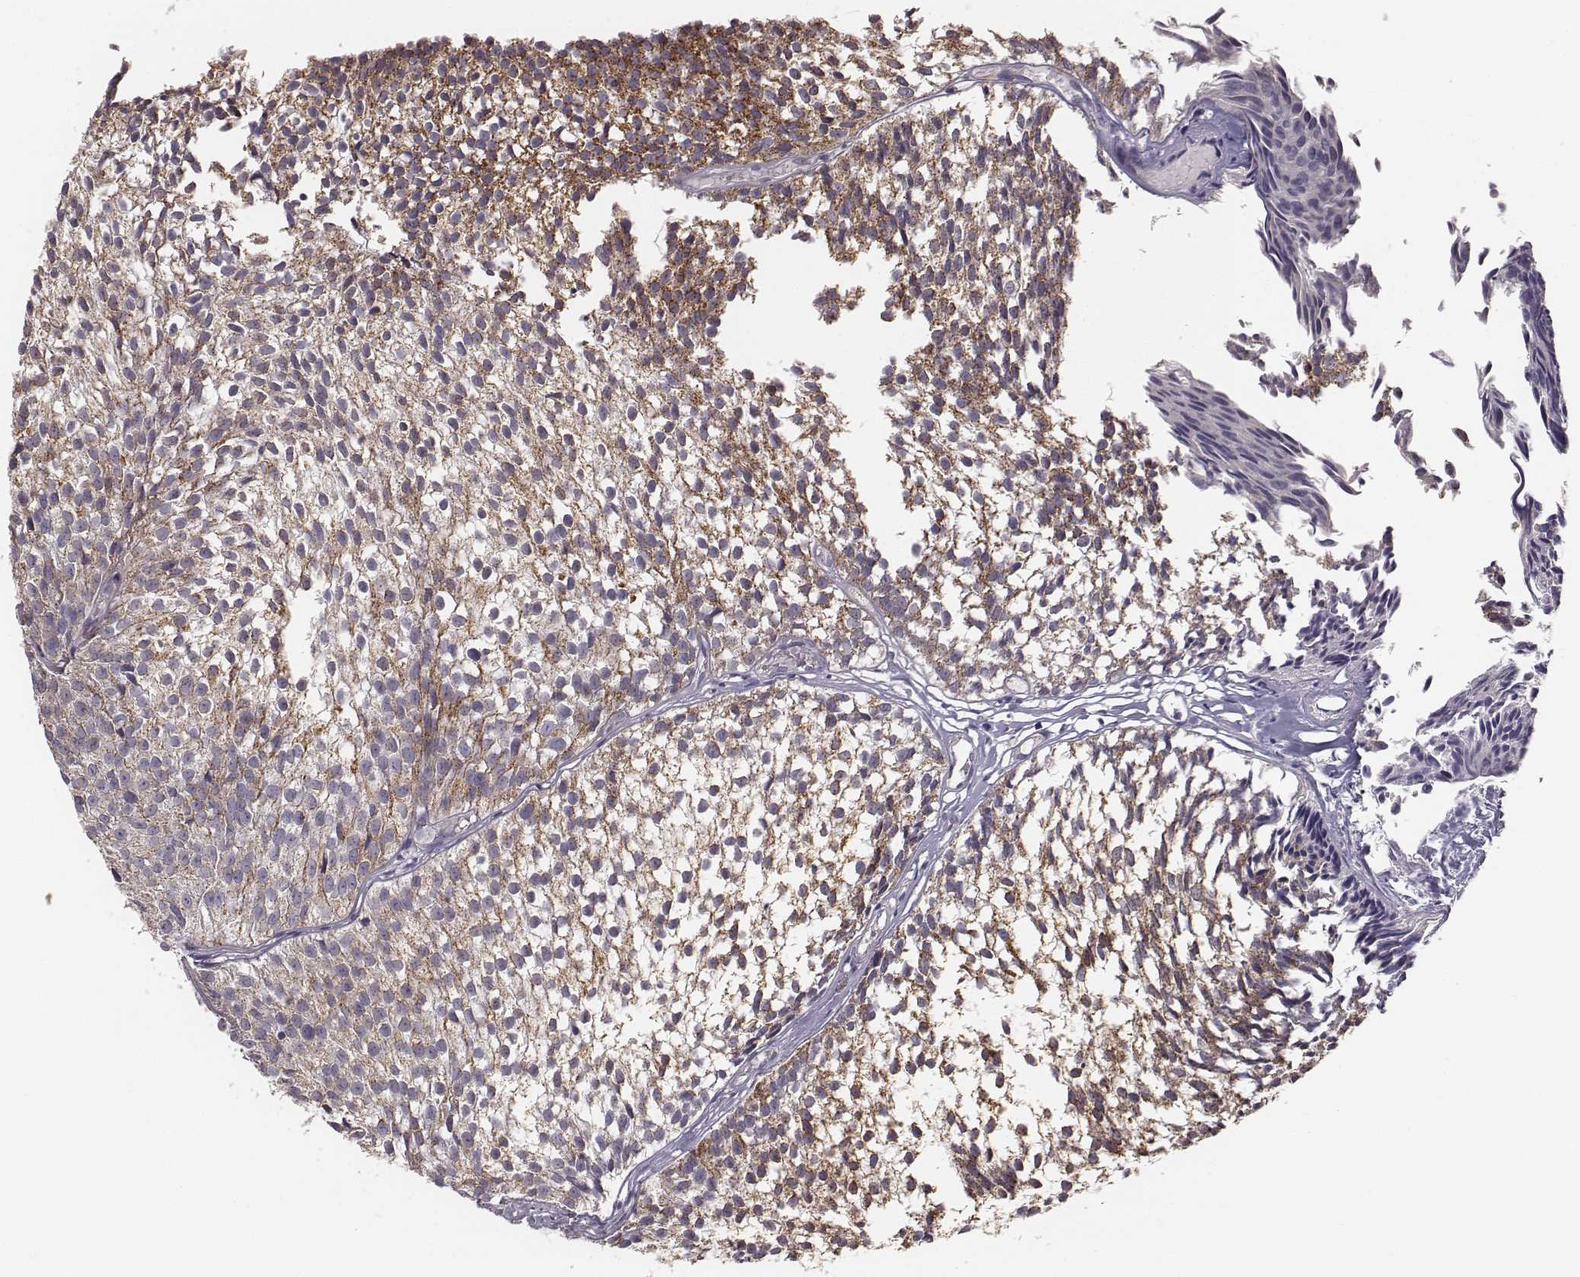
{"staining": {"intensity": "moderate", "quantity": ">75%", "location": "cytoplasmic/membranous"}, "tissue": "urothelial cancer", "cell_type": "Tumor cells", "image_type": "cancer", "snomed": [{"axis": "morphology", "description": "Urothelial carcinoma, Low grade"}, {"axis": "topography", "description": "Urinary bladder"}], "caption": "Immunohistochemical staining of urothelial cancer shows medium levels of moderate cytoplasmic/membranous staining in approximately >75% of tumor cells.", "gene": "ABCD3", "patient": {"sex": "male", "age": 63}}